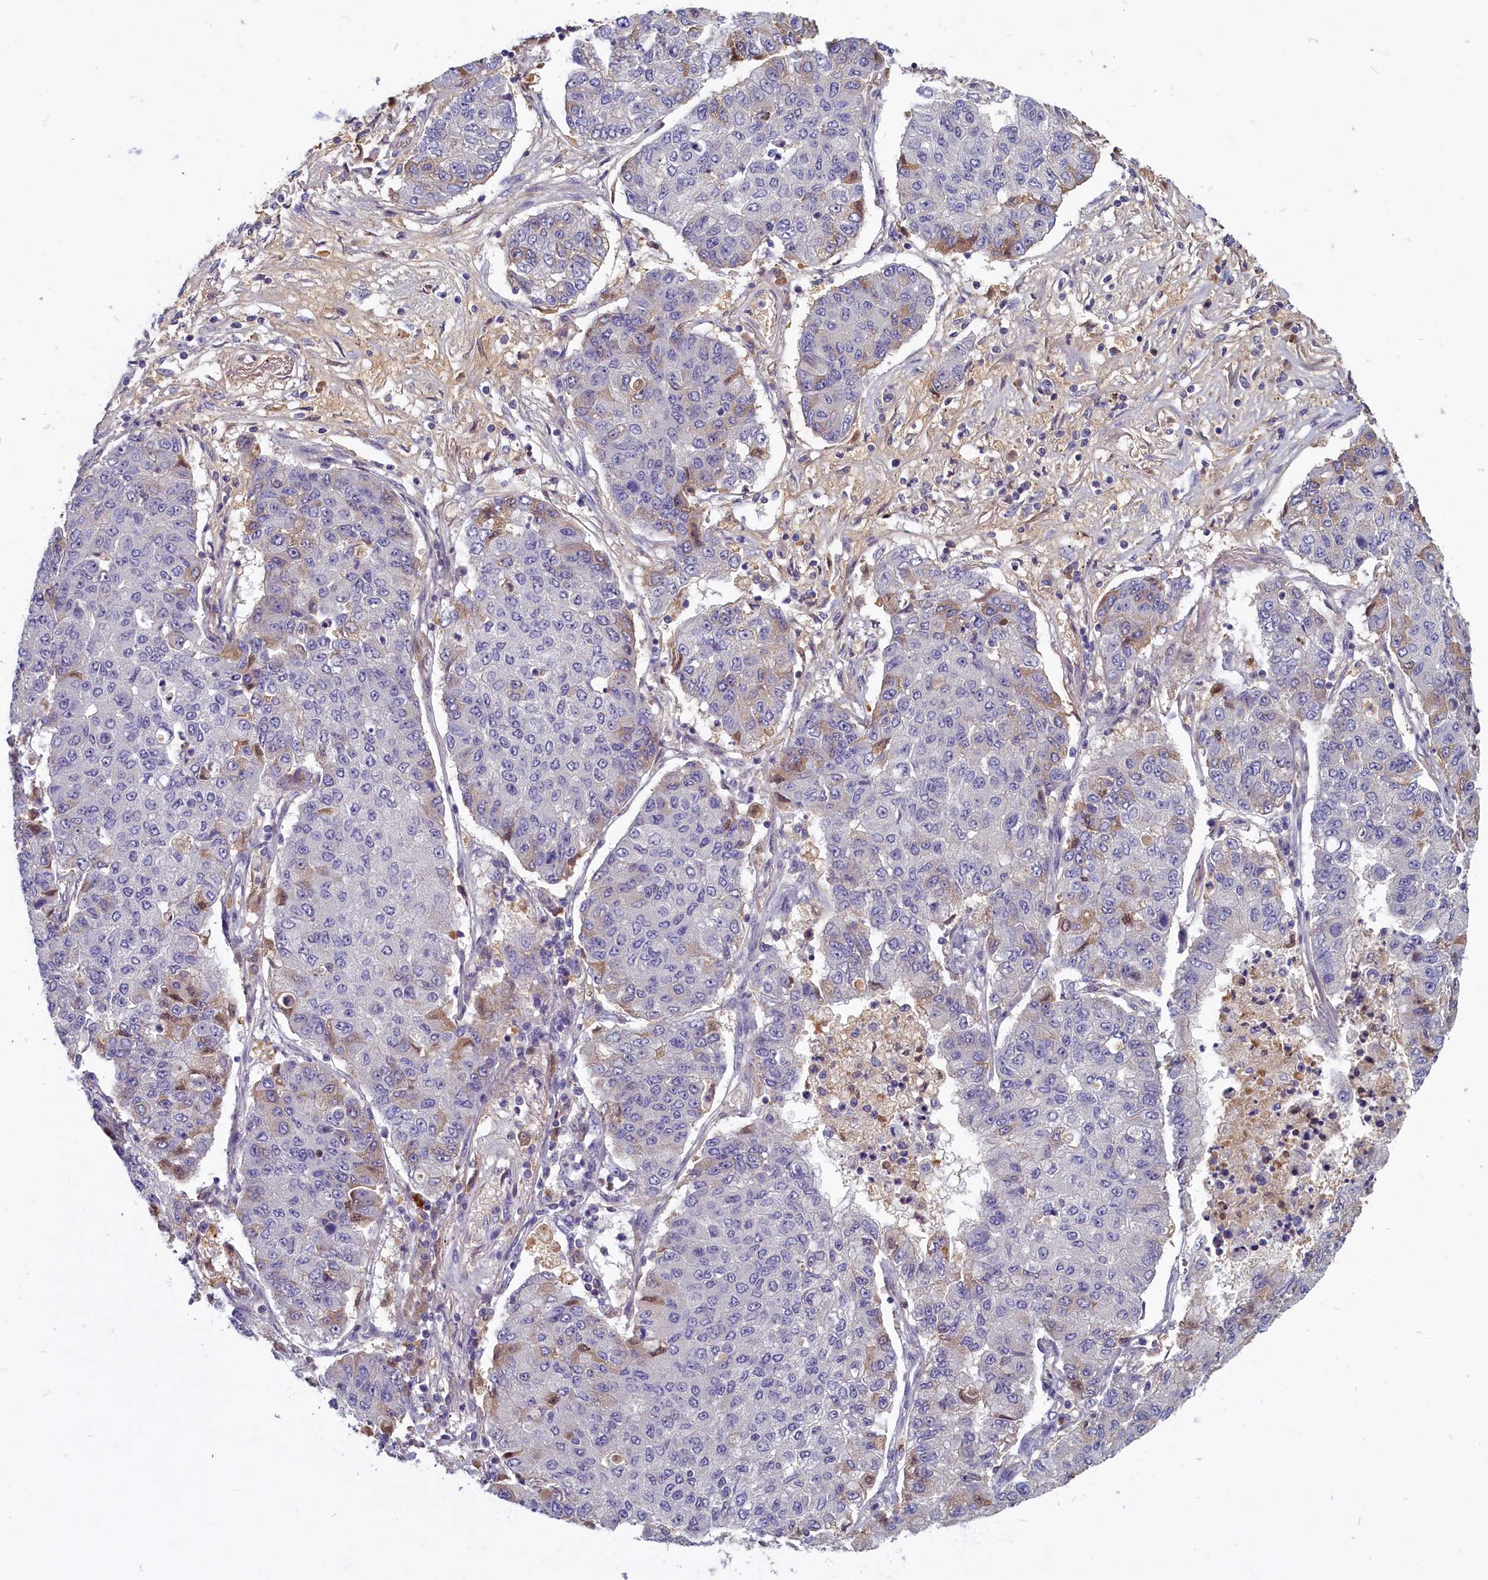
{"staining": {"intensity": "weak", "quantity": "<25%", "location": "cytoplasmic/membranous"}, "tissue": "lung cancer", "cell_type": "Tumor cells", "image_type": "cancer", "snomed": [{"axis": "morphology", "description": "Squamous cell carcinoma, NOS"}, {"axis": "topography", "description": "Lung"}], "caption": "Immunohistochemical staining of human squamous cell carcinoma (lung) shows no significant staining in tumor cells. (DAB (3,3'-diaminobenzidine) IHC, high magnification).", "gene": "SV2C", "patient": {"sex": "male", "age": 74}}